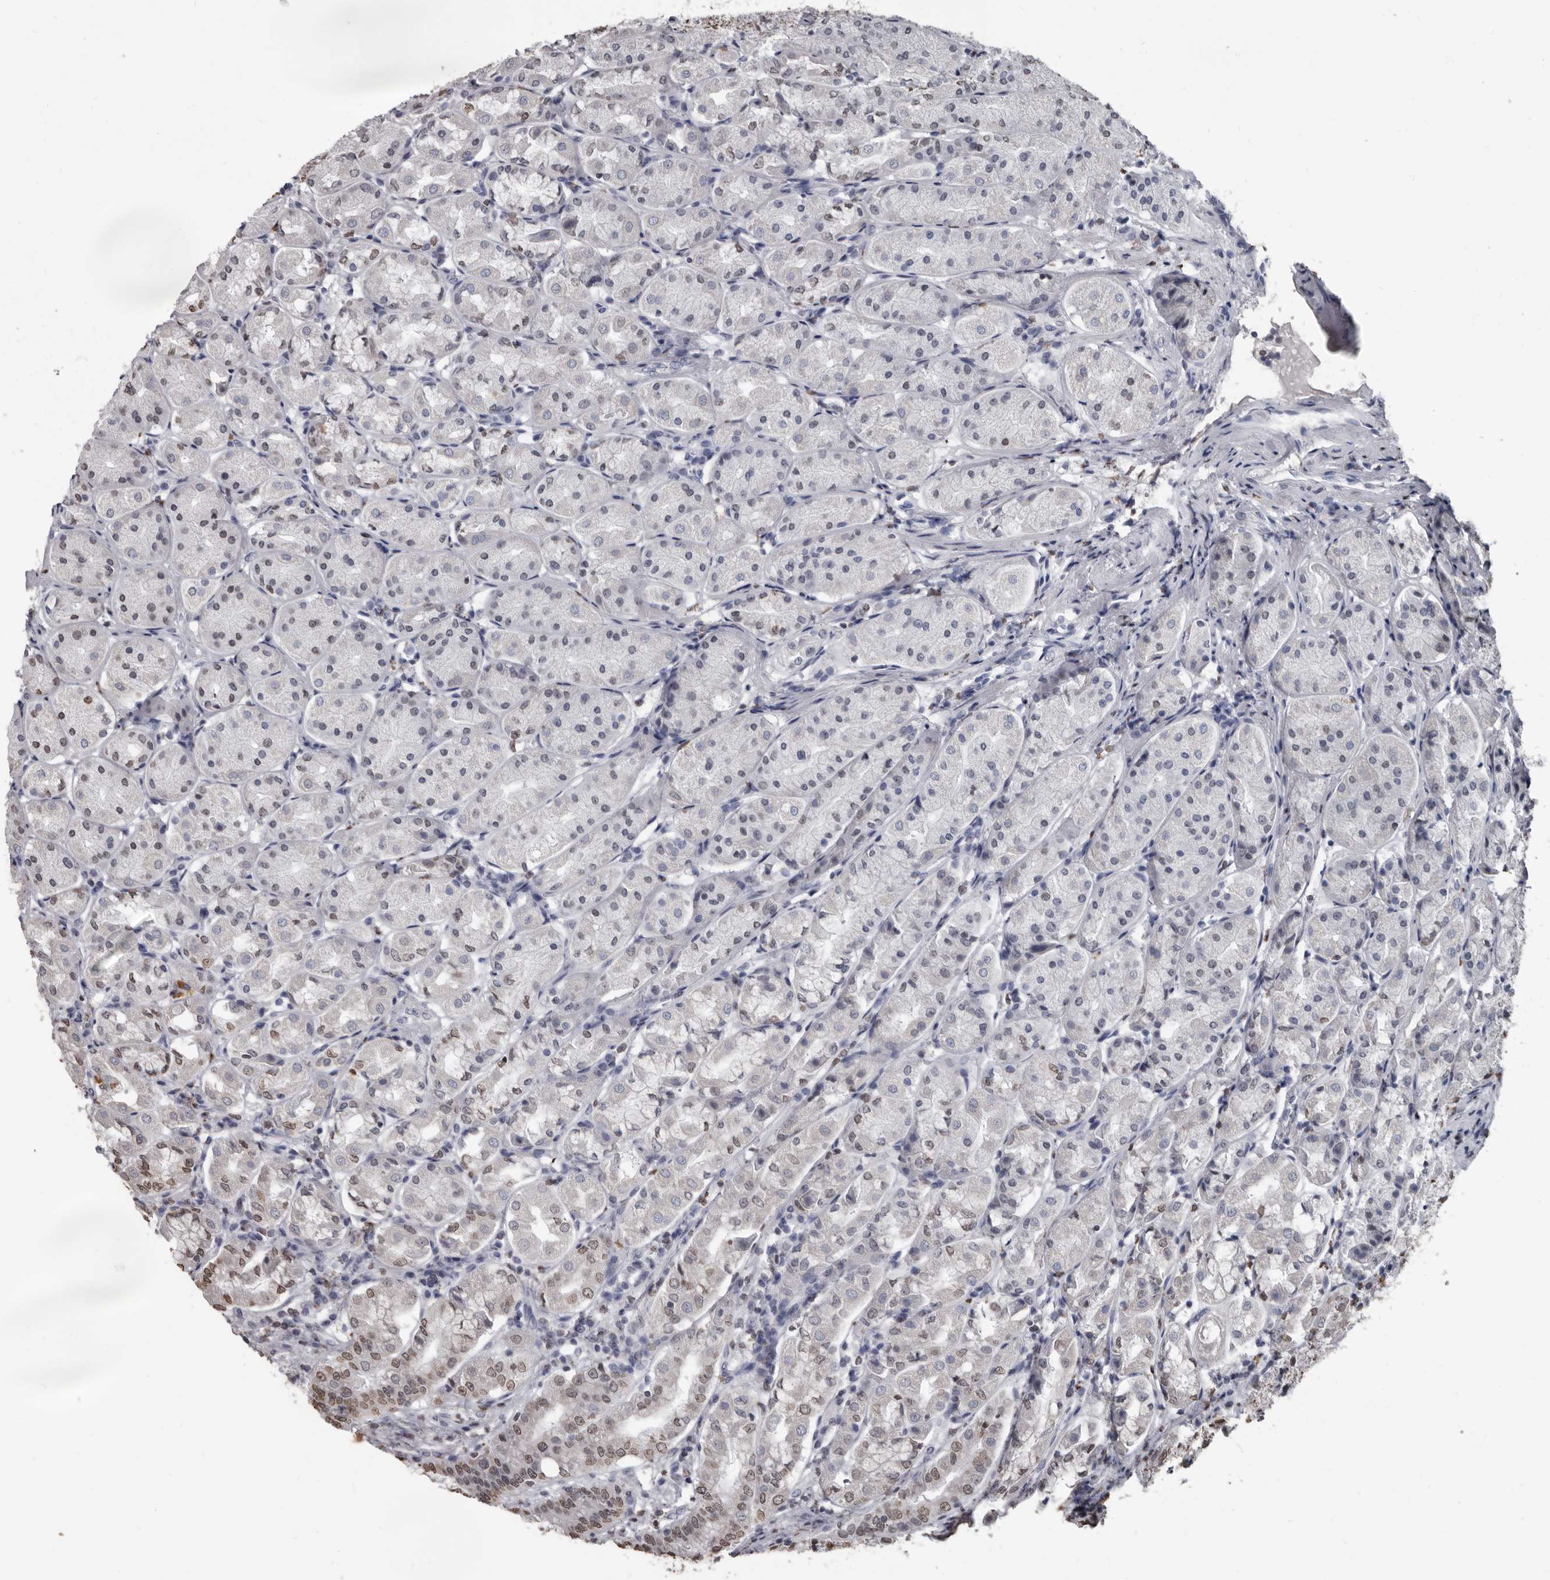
{"staining": {"intensity": "moderate", "quantity": "<25%", "location": "nuclear"}, "tissue": "stomach", "cell_type": "Glandular cells", "image_type": "normal", "snomed": [{"axis": "morphology", "description": "Normal tissue, NOS"}, {"axis": "topography", "description": "Stomach"}, {"axis": "topography", "description": "Stomach, lower"}], "caption": "This photomicrograph reveals benign stomach stained with IHC to label a protein in brown. The nuclear of glandular cells show moderate positivity for the protein. Nuclei are counter-stained blue.", "gene": "AHR", "patient": {"sex": "female", "age": 56}}